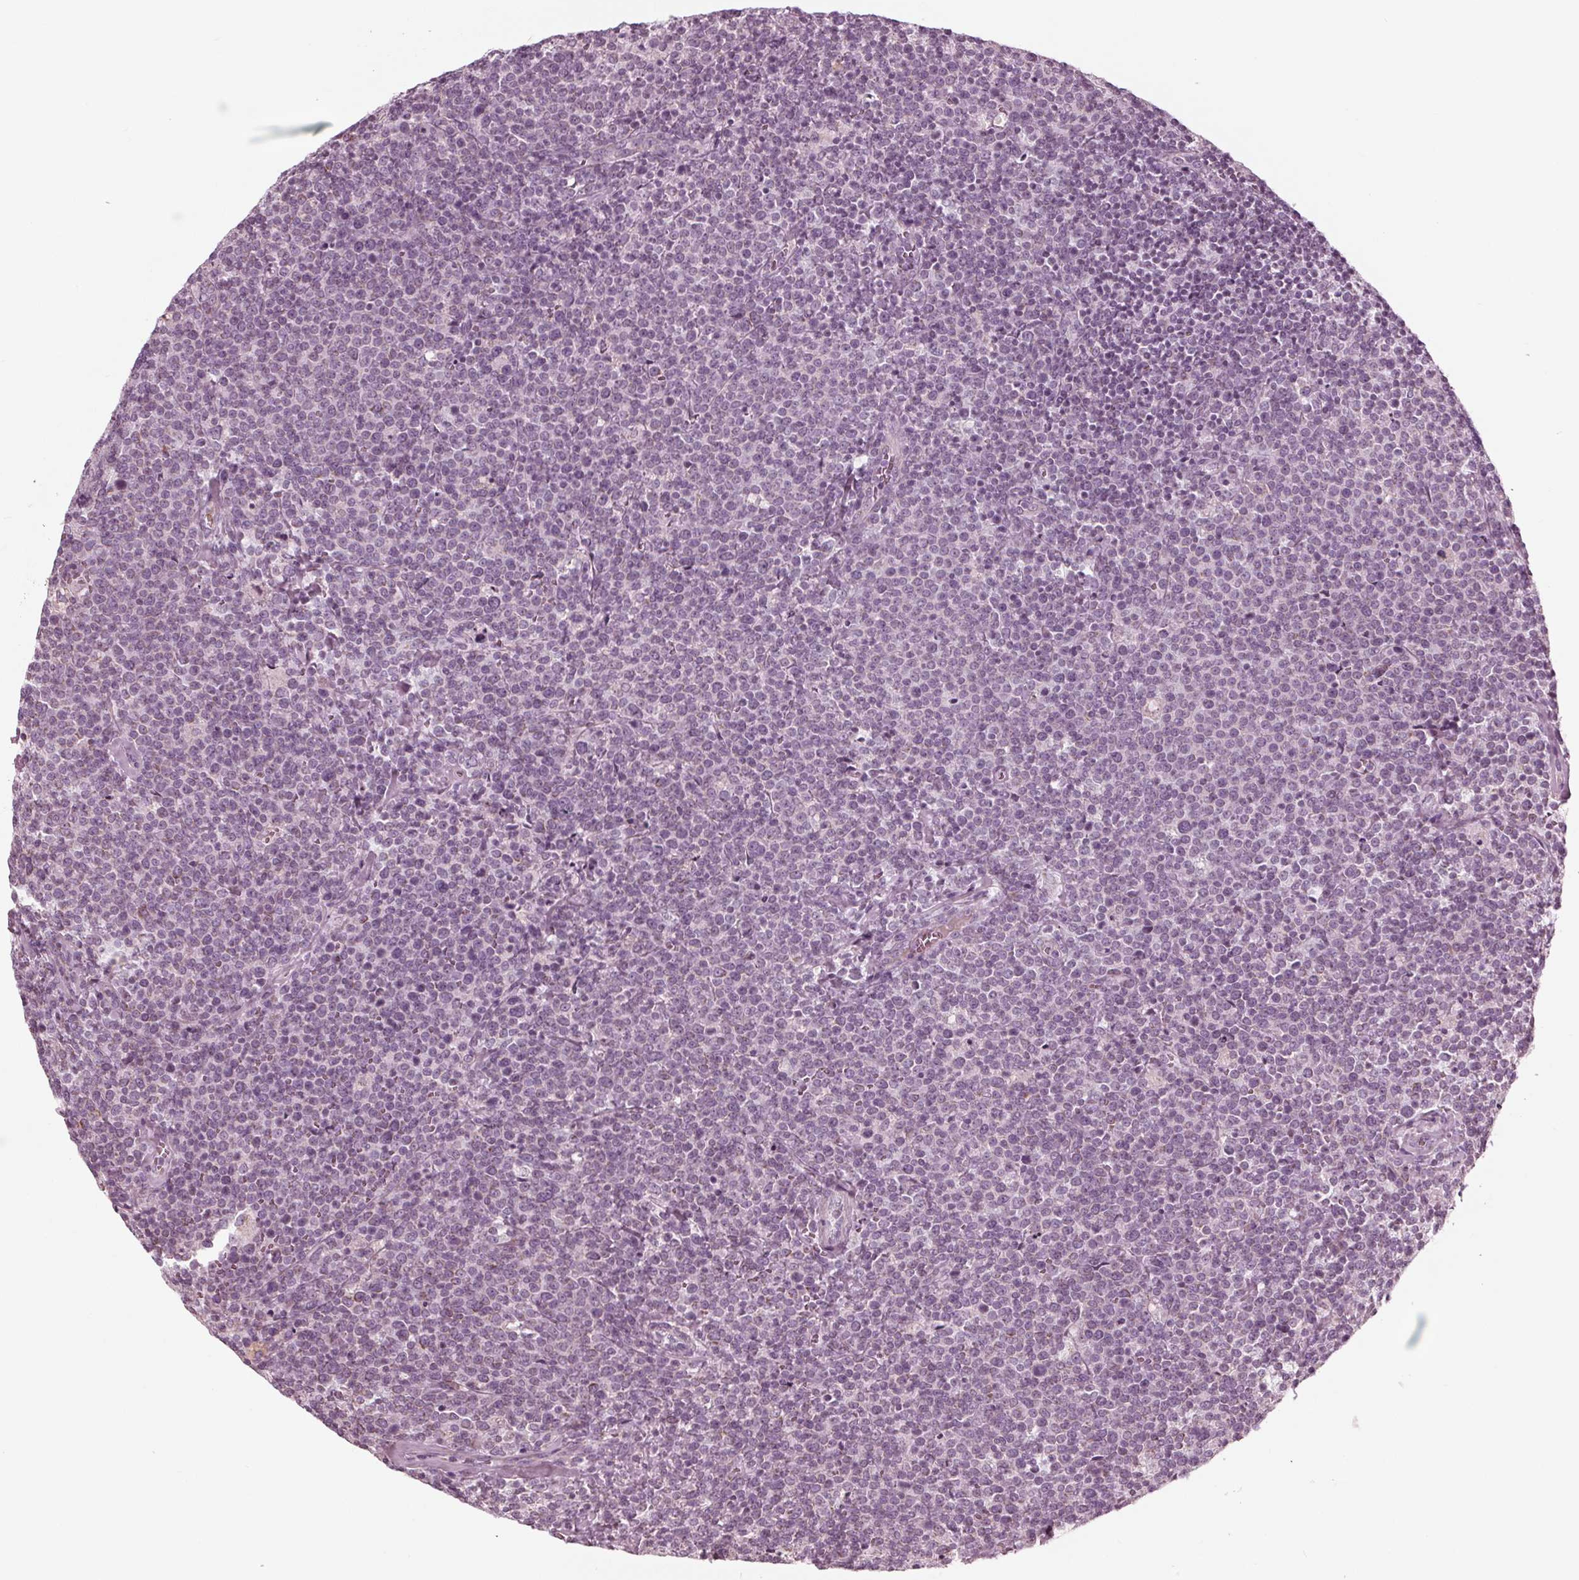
{"staining": {"intensity": "negative", "quantity": "none", "location": "none"}, "tissue": "lymphoma", "cell_type": "Tumor cells", "image_type": "cancer", "snomed": [{"axis": "morphology", "description": "Malignant lymphoma, non-Hodgkin's type, High grade"}, {"axis": "topography", "description": "Lymph node"}], "caption": "IHC image of human high-grade malignant lymphoma, non-Hodgkin's type stained for a protein (brown), which exhibits no staining in tumor cells. (Stains: DAB immunohistochemistry (IHC) with hematoxylin counter stain, Microscopy: brightfield microscopy at high magnification).", "gene": "CLN6", "patient": {"sex": "male", "age": 61}}